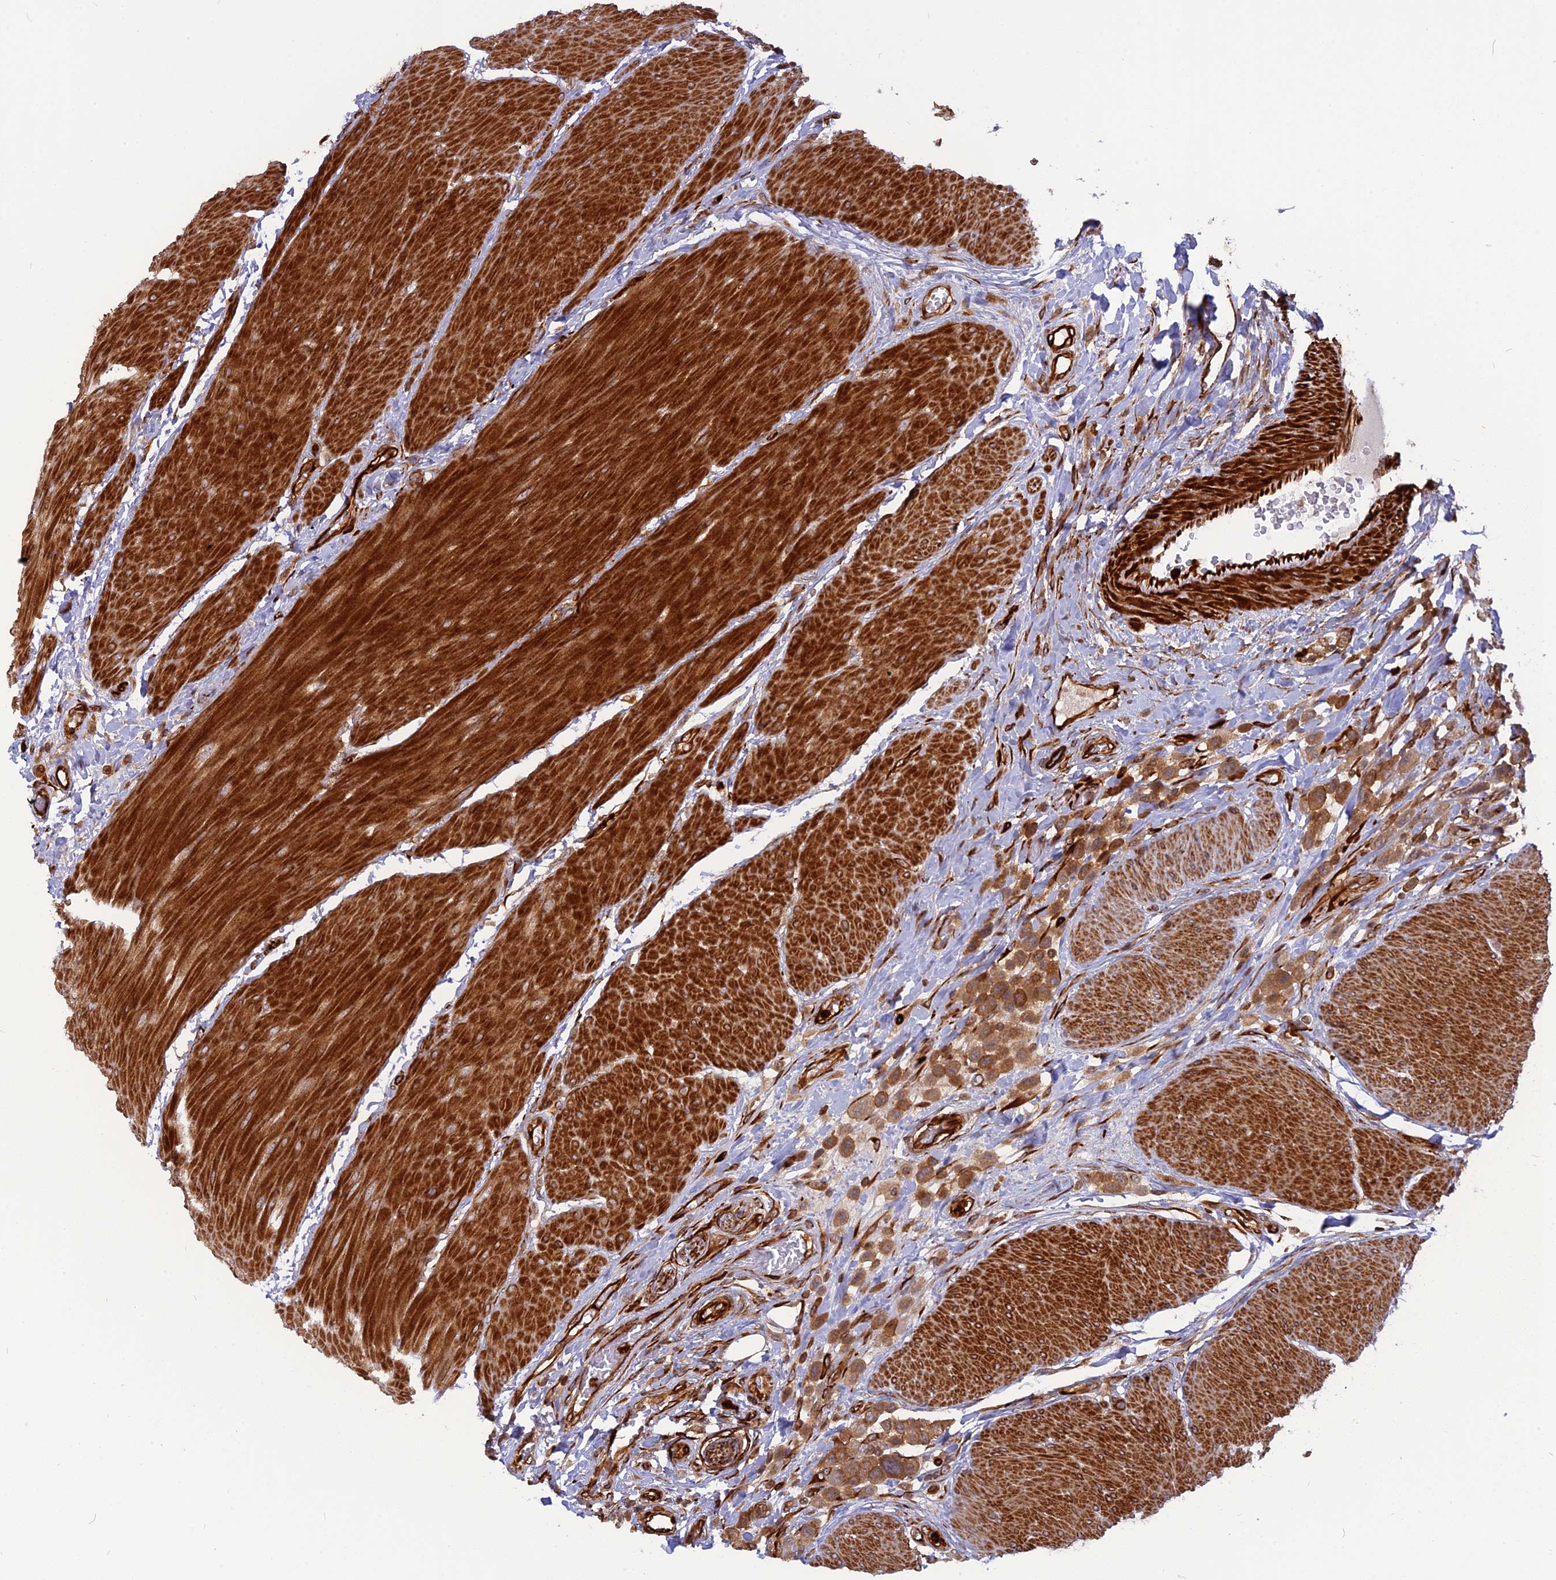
{"staining": {"intensity": "moderate", "quantity": ">75%", "location": "cytoplasmic/membranous"}, "tissue": "urothelial cancer", "cell_type": "Tumor cells", "image_type": "cancer", "snomed": [{"axis": "morphology", "description": "Urothelial carcinoma, High grade"}, {"axis": "topography", "description": "Urinary bladder"}], "caption": "A medium amount of moderate cytoplasmic/membranous expression is seen in about >75% of tumor cells in urothelial carcinoma (high-grade) tissue. (Brightfield microscopy of DAB IHC at high magnification).", "gene": "PHLDB3", "patient": {"sex": "male", "age": 50}}